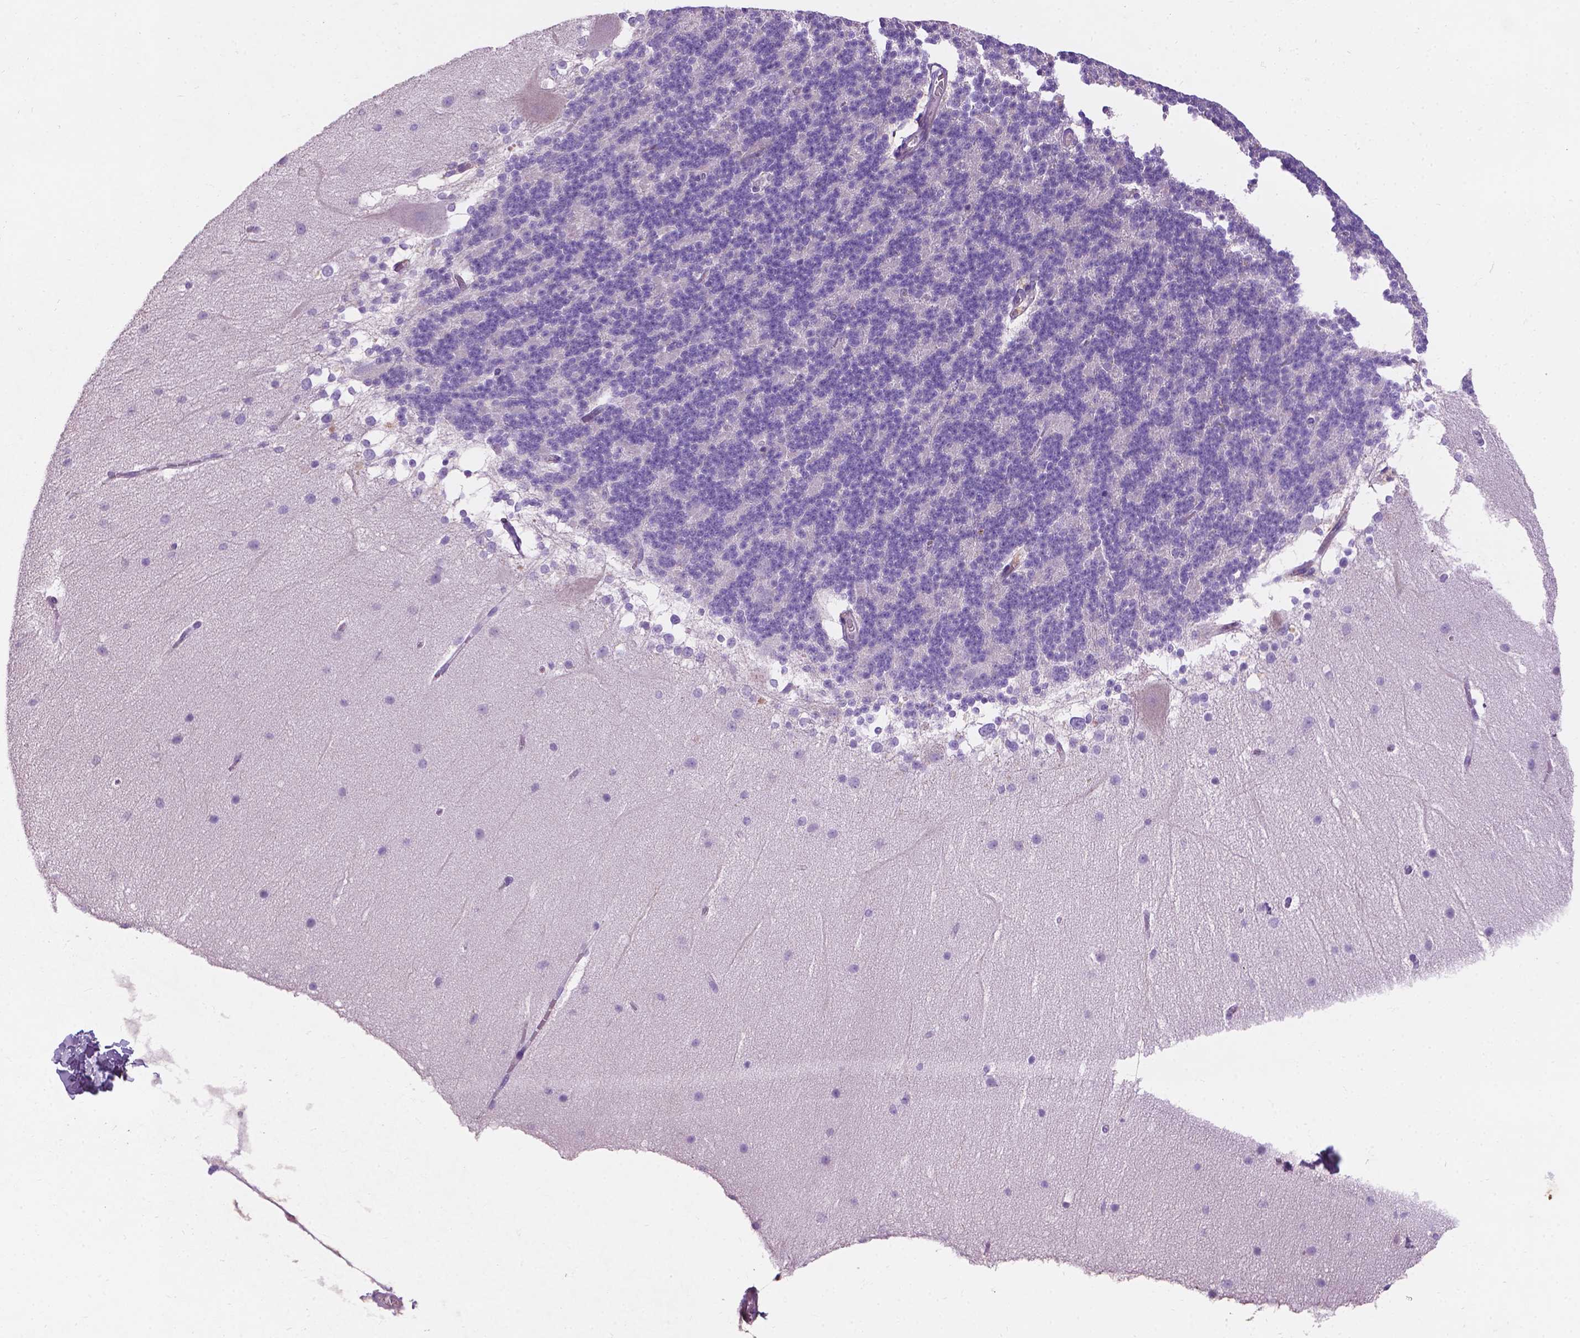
{"staining": {"intensity": "negative", "quantity": "none", "location": "none"}, "tissue": "cerebellum", "cell_type": "Cells in granular layer", "image_type": "normal", "snomed": [{"axis": "morphology", "description": "Normal tissue, NOS"}, {"axis": "topography", "description": "Cerebellum"}], "caption": "Cells in granular layer show no significant protein positivity in normal cerebellum. (Brightfield microscopy of DAB (3,3'-diaminobenzidine) immunohistochemistry (IHC) at high magnification).", "gene": "NOXO1", "patient": {"sex": "female", "age": 19}}